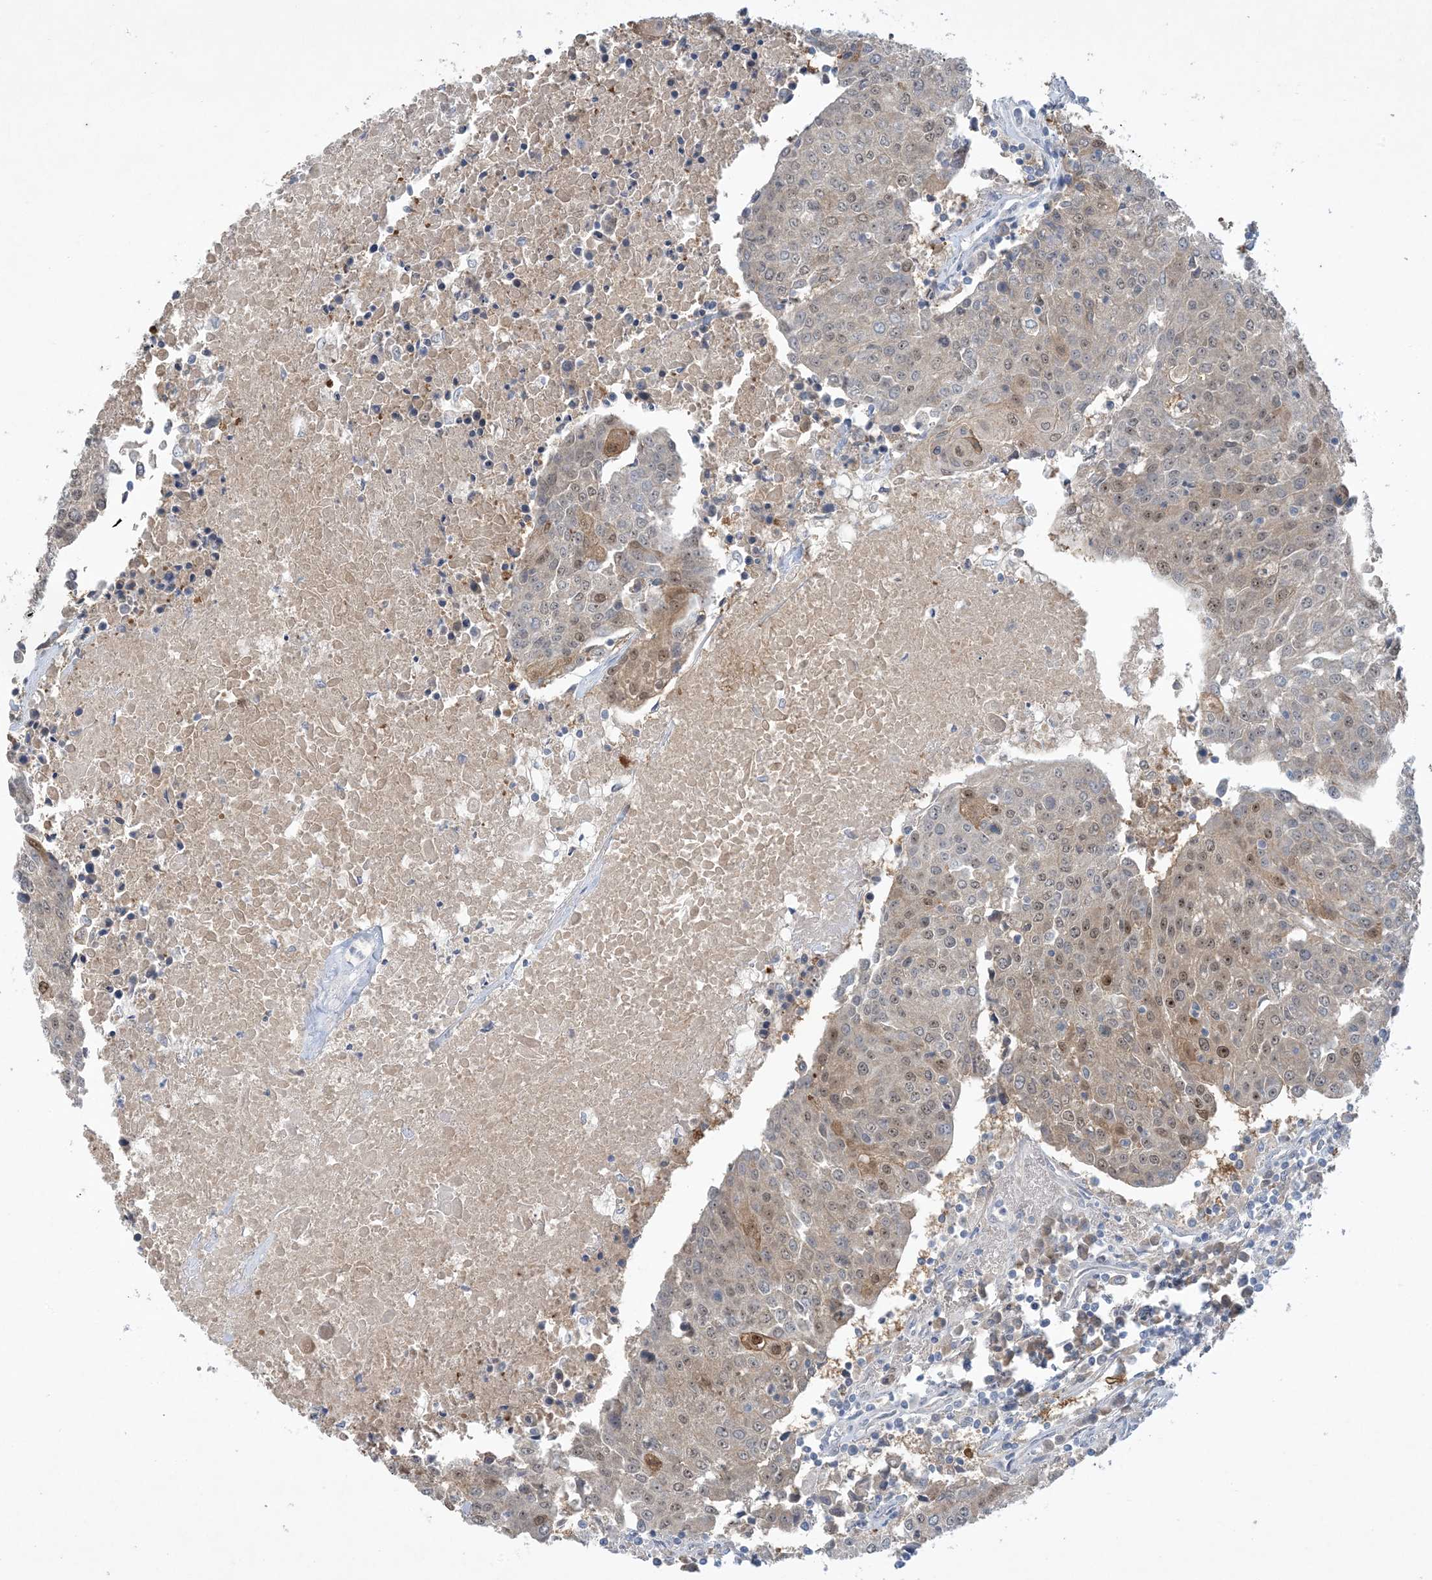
{"staining": {"intensity": "weak", "quantity": "25%-75%", "location": "nuclear"}, "tissue": "urothelial cancer", "cell_type": "Tumor cells", "image_type": "cancer", "snomed": [{"axis": "morphology", "description": "Urothelial carcinoma, High grade"}, {"axis": "topography", "description": "Urinary bladder"}], "caption": "The micrograph displays staining of urothelial carcinoma (high-grade), revealing weak nuclear protein staining (brown color) within tumor cells.", "gene": "UBE2E1", "patient": {"sex": "female", "age": 85}}